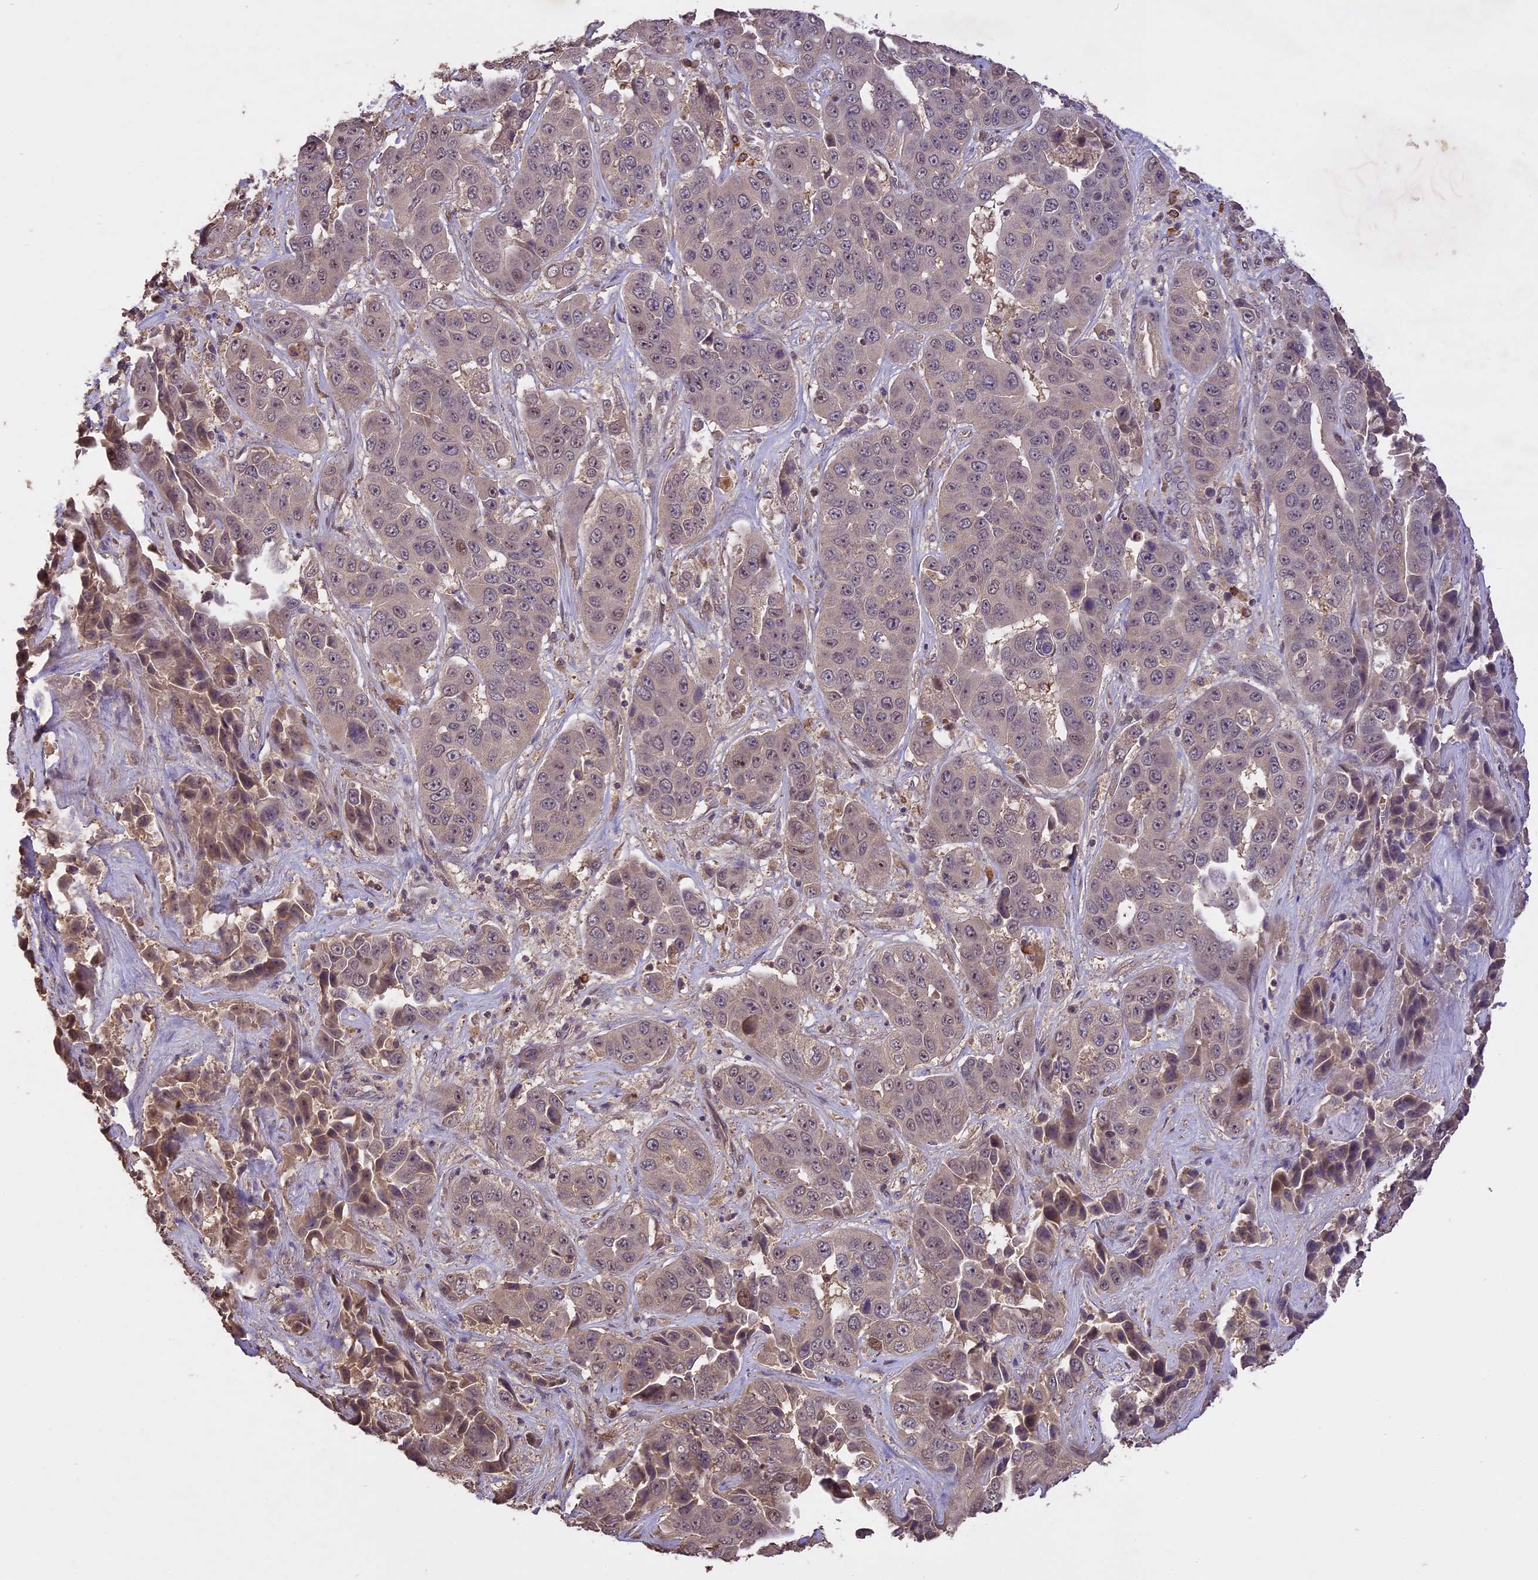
{"staining": {"intensity": "moderate", "quantity": "<25%", "location": "cytoplasmic/membranous,nuclear"}, "tissue": "liver cancer", "cell_type": "Tumor cells", "image_type": "cancer", "snomed": [{"axis": "morphology", "description": "Cholangiocarcinoma"}, {"axis": "topography", "description": "Liver"}], "caption": "This is an image of immunohistochemistry (IHC) staining of liver cholangiocarcinoma, which shows moderate expression in the cytoplasmic/membranous and nuclear of tumor cells.", "gene": "TIGD7", "patient": {"sex": "female", "age": 52}}